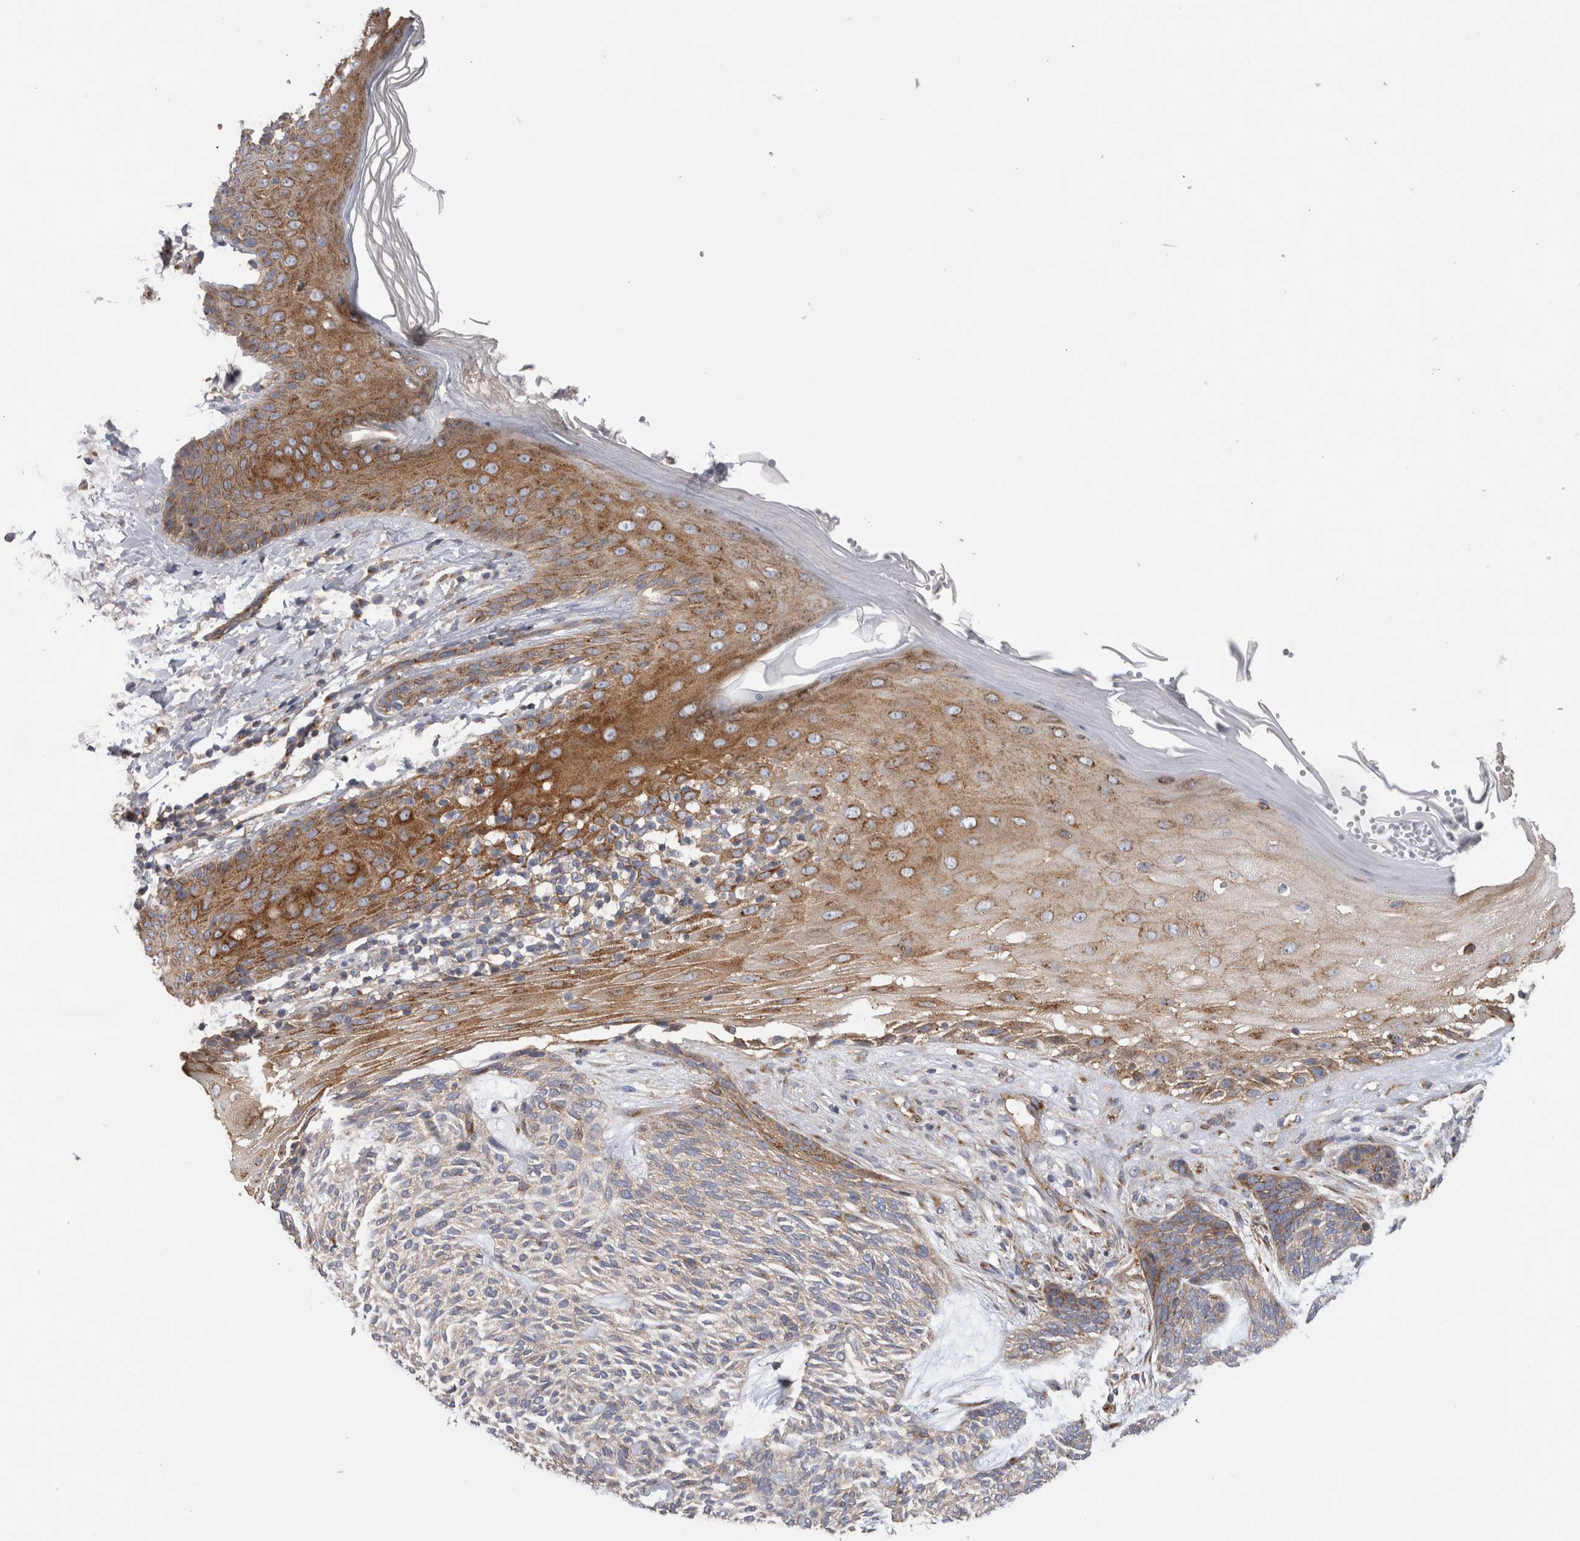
{"staining": {"intensity": "weak", "quantity": ">75%", "location": "cytoplasmic/membranous"}, "tissue": "skin cancer", "cell_type": "Tumor cells", "image_type": "cancer", "snomed": [{"axis": "morphology", "description": "Basal cell carcinoma"}, {"axis": "topography", "description": "Skin"}], "caption": "Brown immunohistochemical staining in human skin basal cell carcinoma reveals weak cytoplasmic/membranous positivity in approximately >75% of tumor cells.", "gene": "ATXN3", "patient": {"sex": "male", "age": 55}}